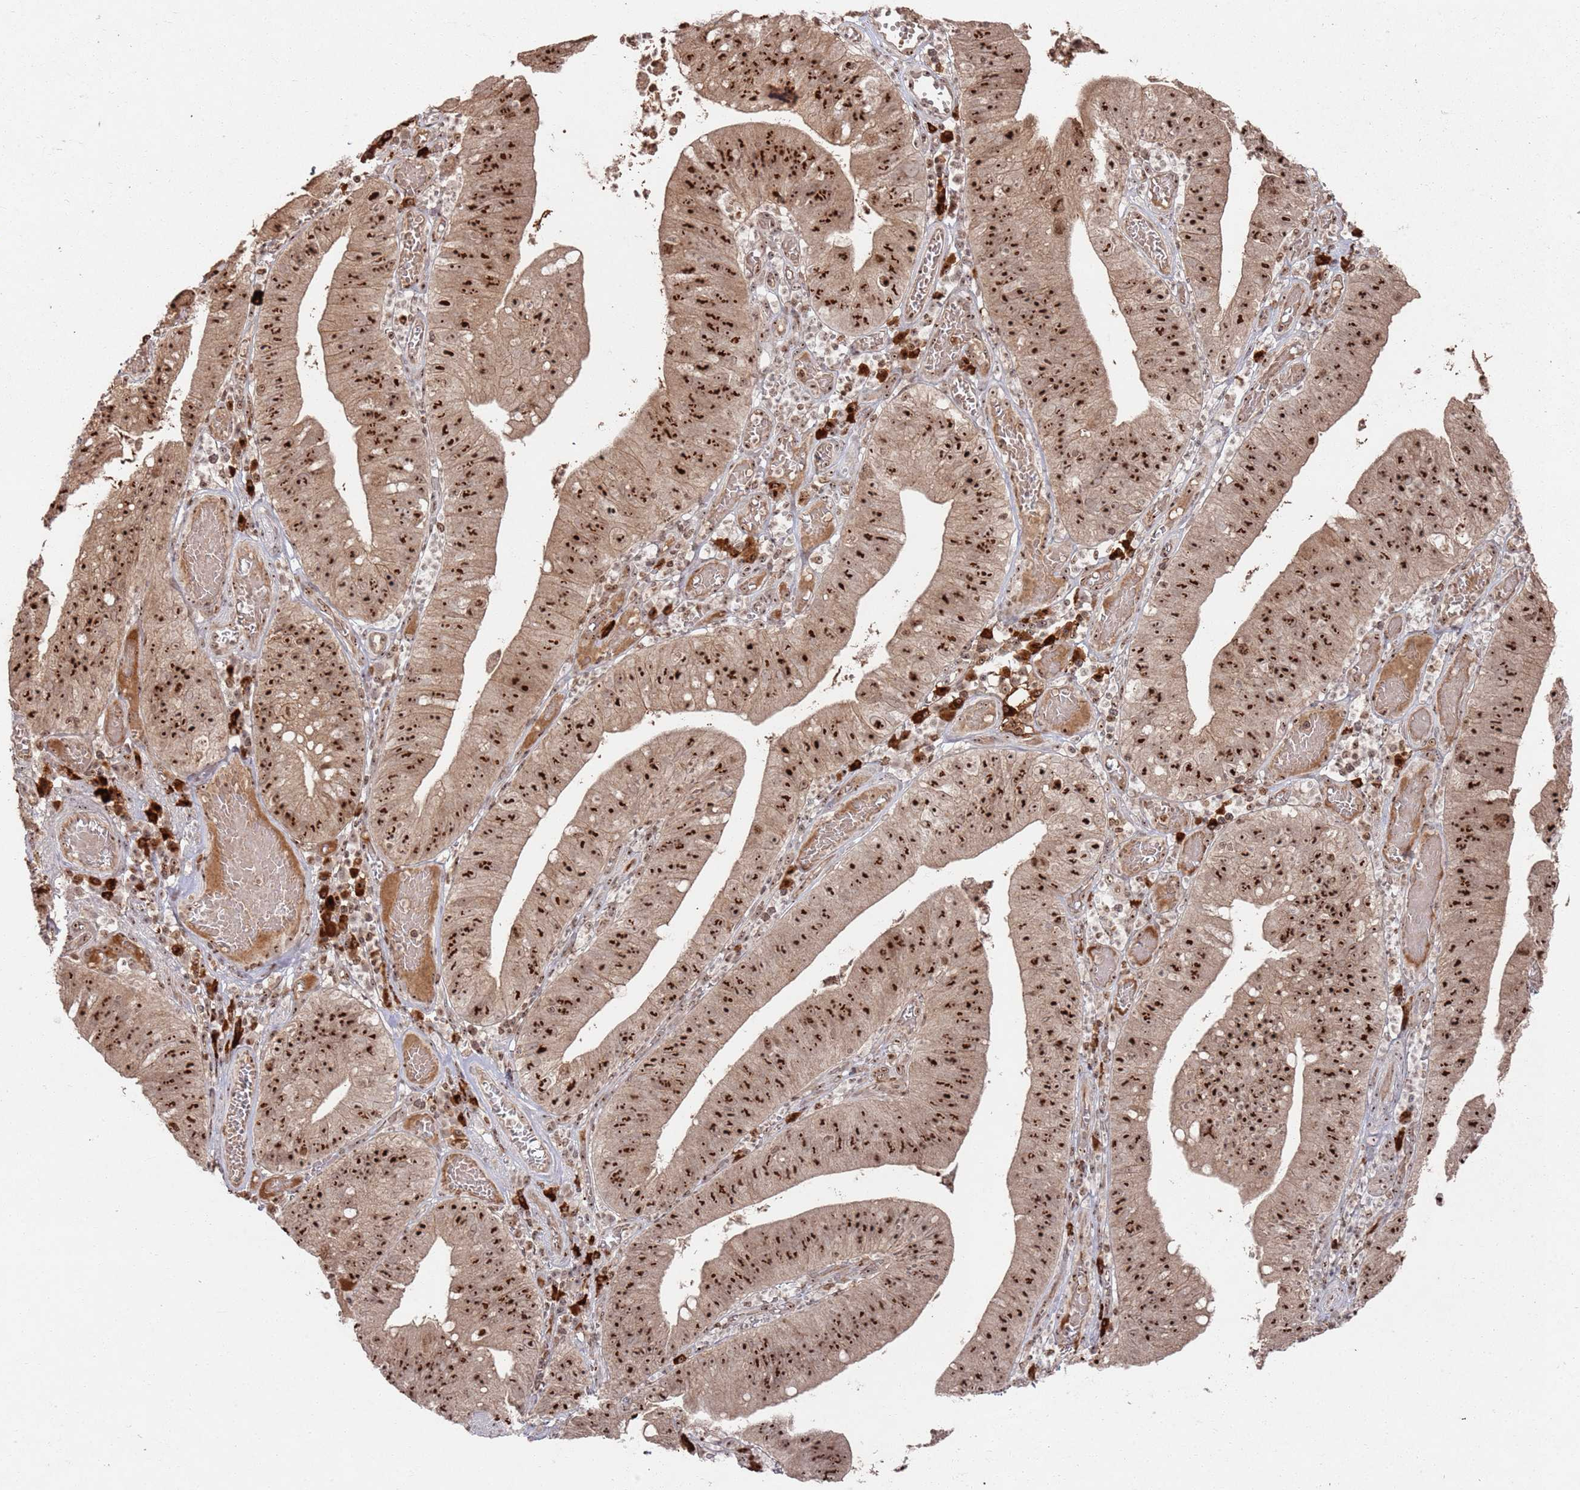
{"staining": {"intensity": "strong", "quantity": ">75%", "location": "nuclear"}, "tissue": "stomach cancer", "cell_type": "Tumor cells", "image_type": "cancer", "snomed": [{"axis": "morphology", "description": "Adenocarcinoma, NOS"}, {"axis": "topography", "description": "Stomach"}], "caption": "A micrograph of human stomach adenocarcinoma stained for a protein displays strong nuclear brown staining in tumor cells. (DAB (3,3'-diaminobenzidine) IHC with brightfield microscopy, high magnification).", "gene": "UTP11", "patient": {"sex": "male", "age": 59}}